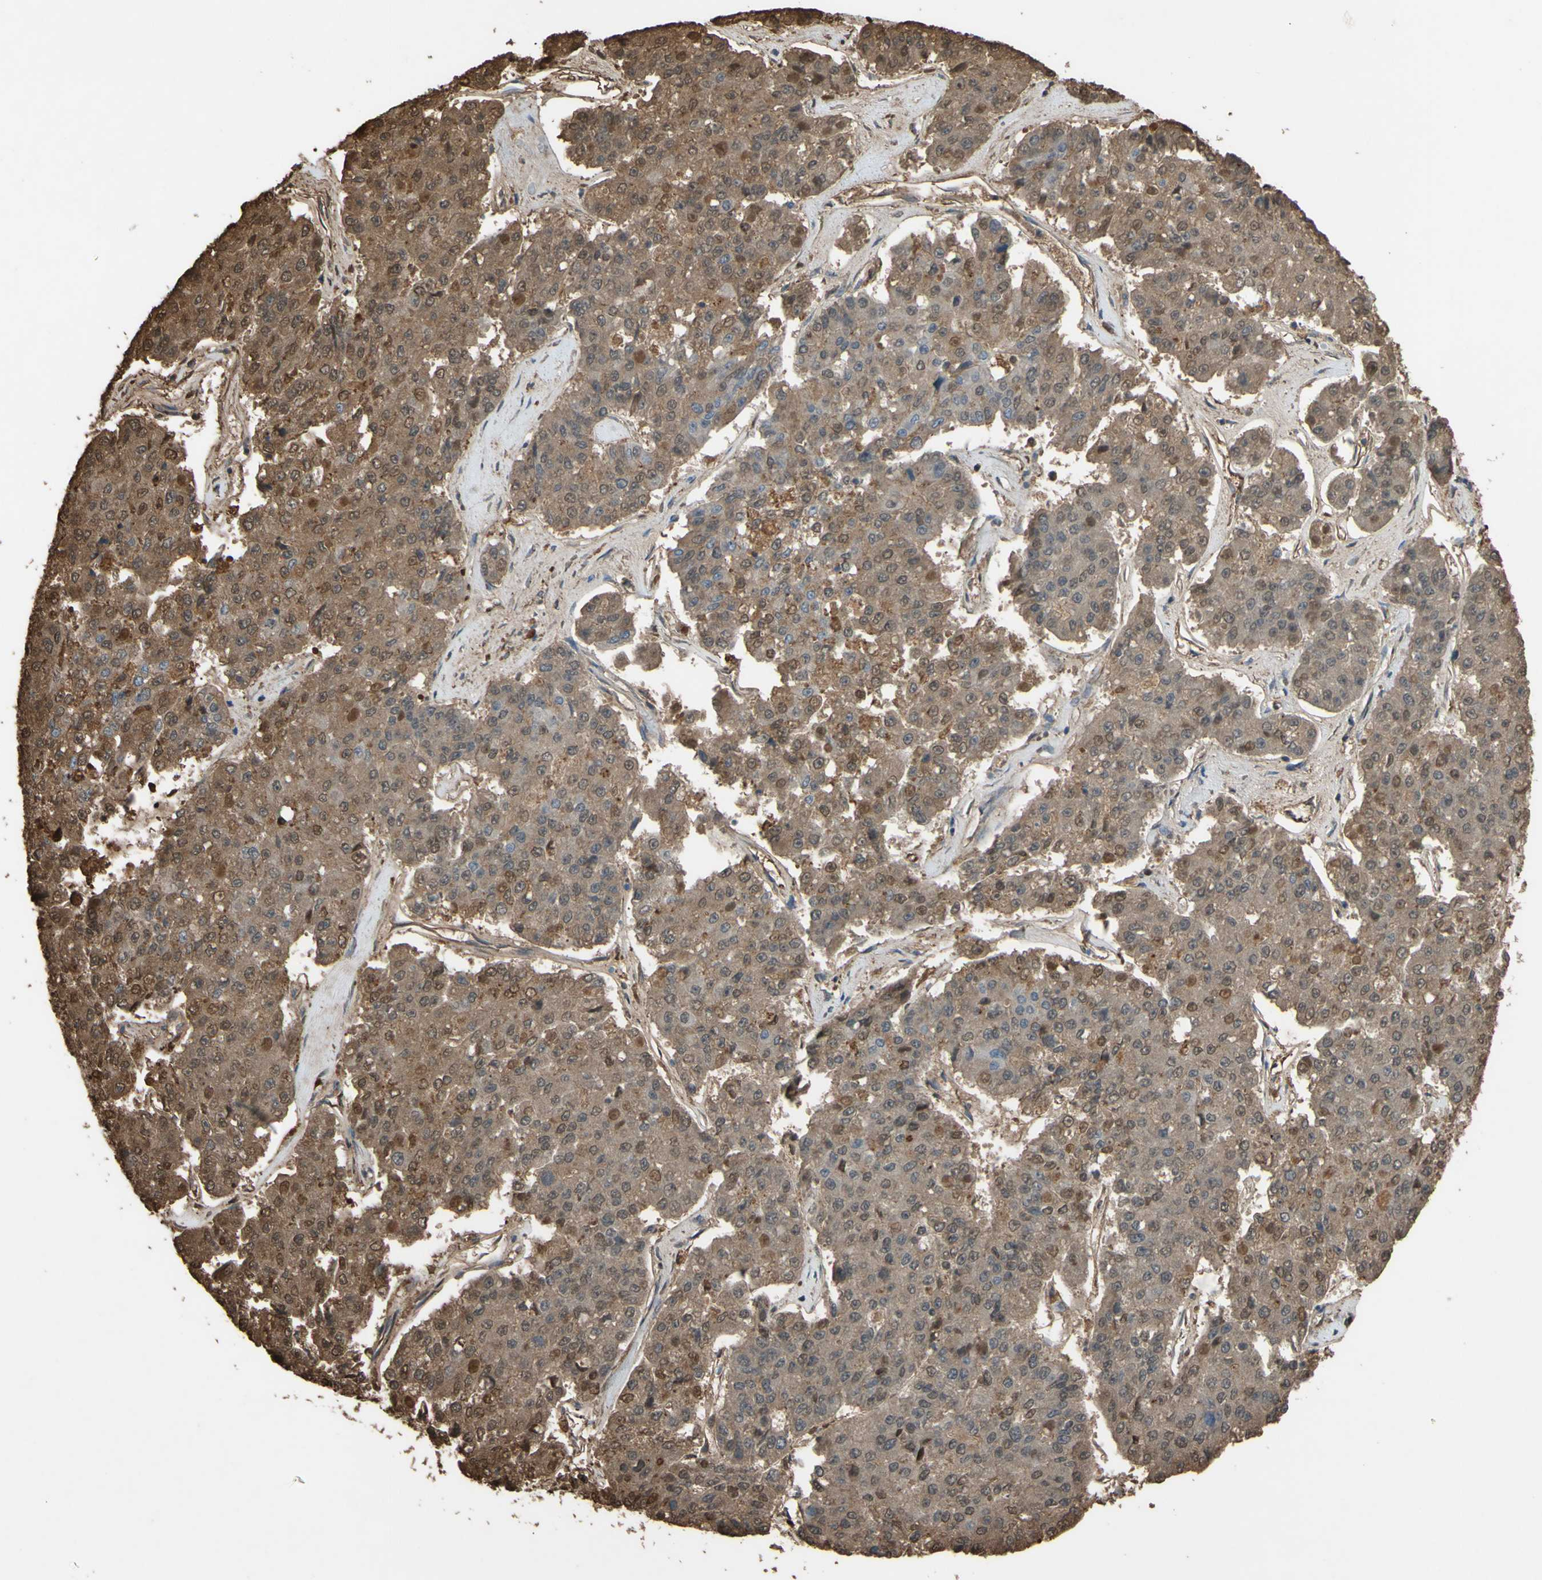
{"staining": {"intensity": "moderate", "quantity": ">75%", "location": "cytoplasmic/membranous"}, "tissue": "pancreatic cancer", "cell_type": "Tumor cells", "image_type": "cancer", "snomed": [{"axis": "morphology", "description": "Adenocarcinoma, NOS"}, {"axis": "topography", "description": "Pancreas"}], "caption": "Immunohistochemical staining of human pancreatic adenocarcinoma exhibits moderate cytoplasmic/membranous protein positivity in about >75% of tumor cells. The staining was performed using DAB, with brown indicating positive protein expression. Nuclei are stained blue with hematoxylin.", "gene": "PTGDS", "patient": {"sex": "male", "age": 50}}